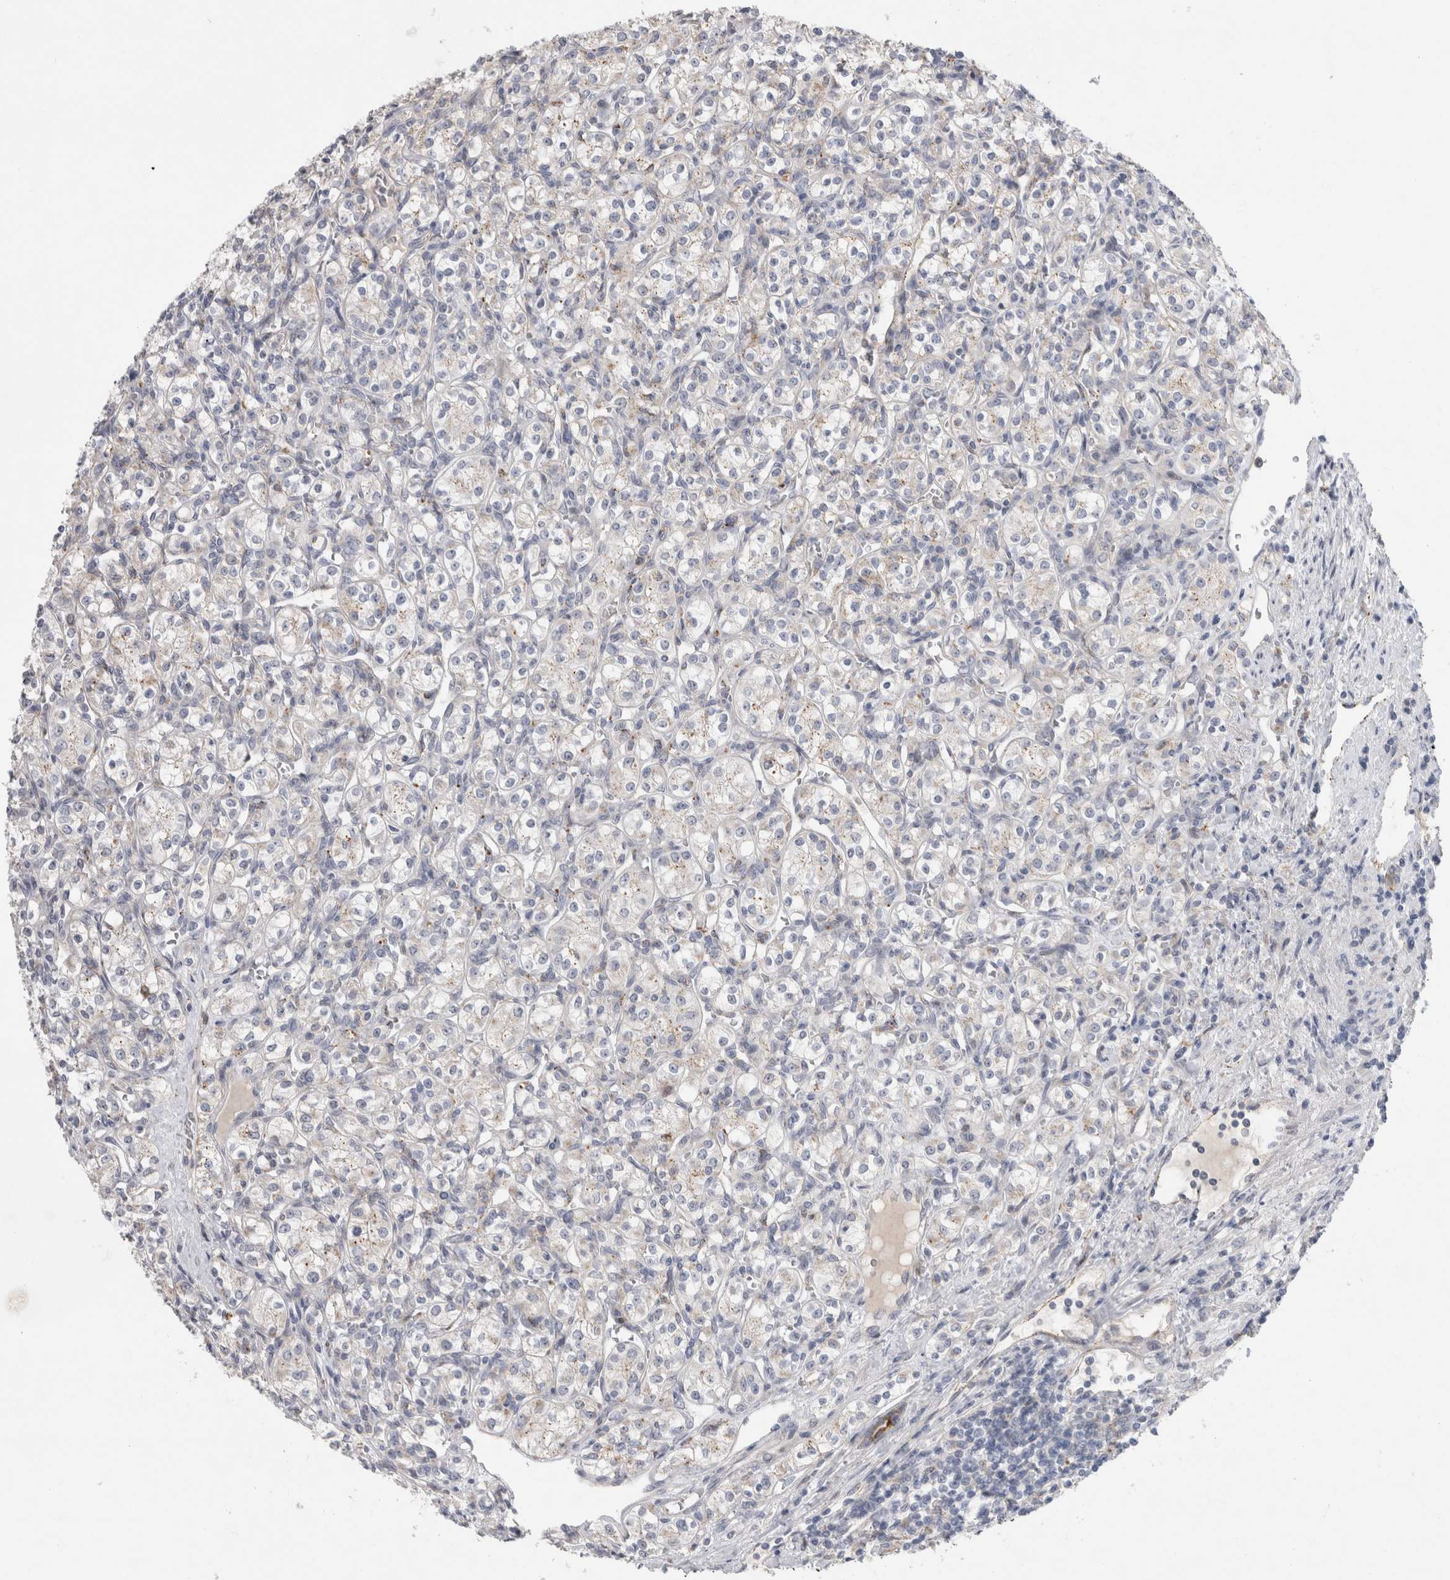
{"staining": {"intensity": "negative", "quantity": "none", "location": "none"}, "tissue": "renal cancer", "cell_type": "Tumor cells", "image_type": "cancer", "snomed": [{"axis": "morphology", "description": "Adenocarcinoma, NOS"}, {"axis": "topography", "description": "Kidney"}], "caption": "Immunohistochemical staining of adenocarcinoma (renal) reveals no significant positivity in tumor cells.", "gene": "GAA", "patient": {"sex": "male", "age": 77}}